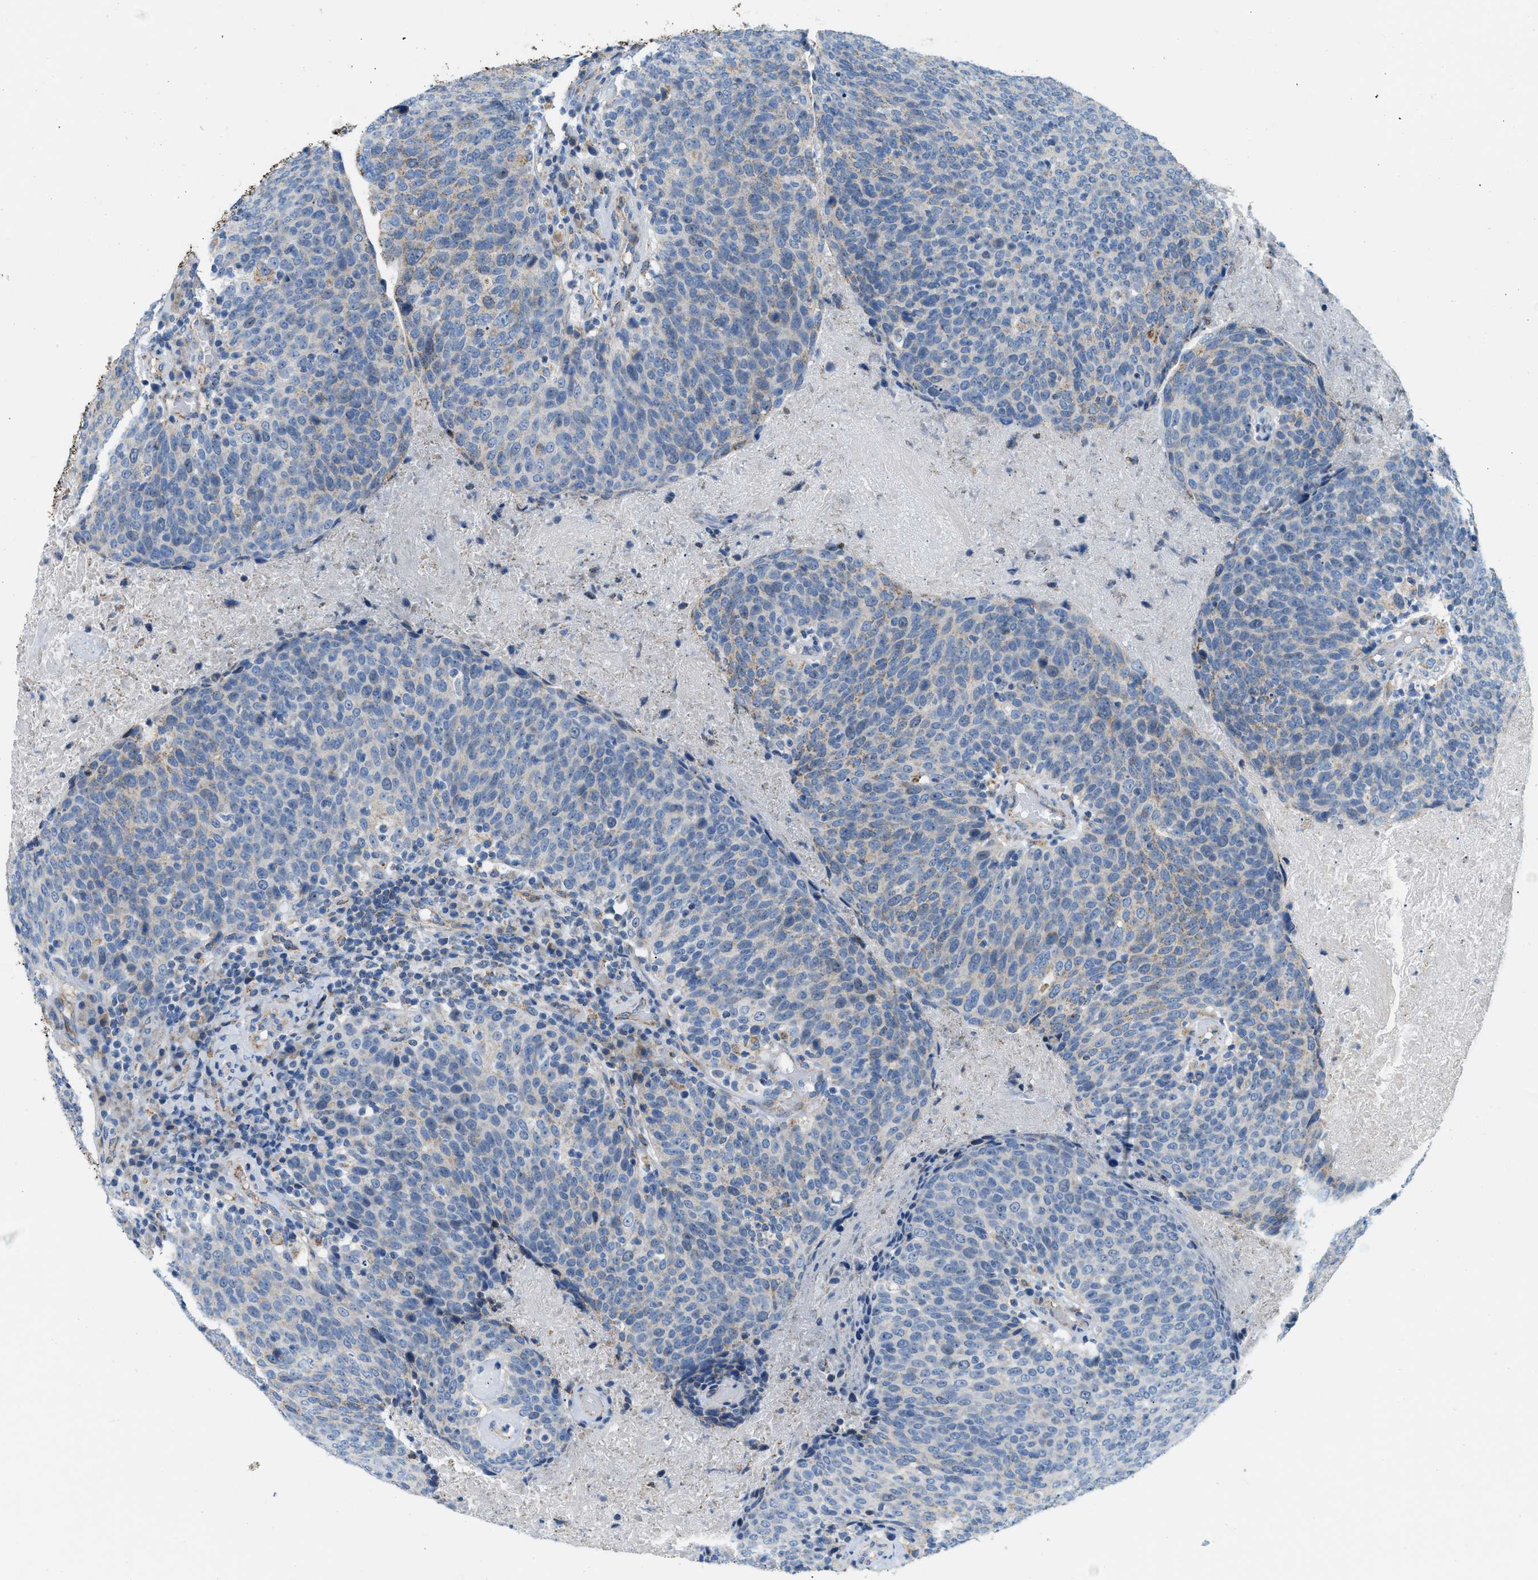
{"staining": {"intensity": "weak", "quantity": "<25%", "location": "cytoplasmic/membranous"}, "tissue": "head and neck cancer", "cell_type": "Tumor cells", "image_type": "cancer", "snomed": [{"axis": "morphology", "description": "Squamous cell carcinoma, NOS"}, {"axis": "morphology", "description": "Squamous cell carcinoma, metastatic, NOS"}, {"axis": "topography", "description": "Lymph node"}, {"axis": "topography", "description": "Head-Neck"}], "caption": "This is an IHC histopathology image of human head and neck cancer. There is no positivity in tumor cells.", "gene": "JADE1", "patient": {"sex": "male", "age": 62}}